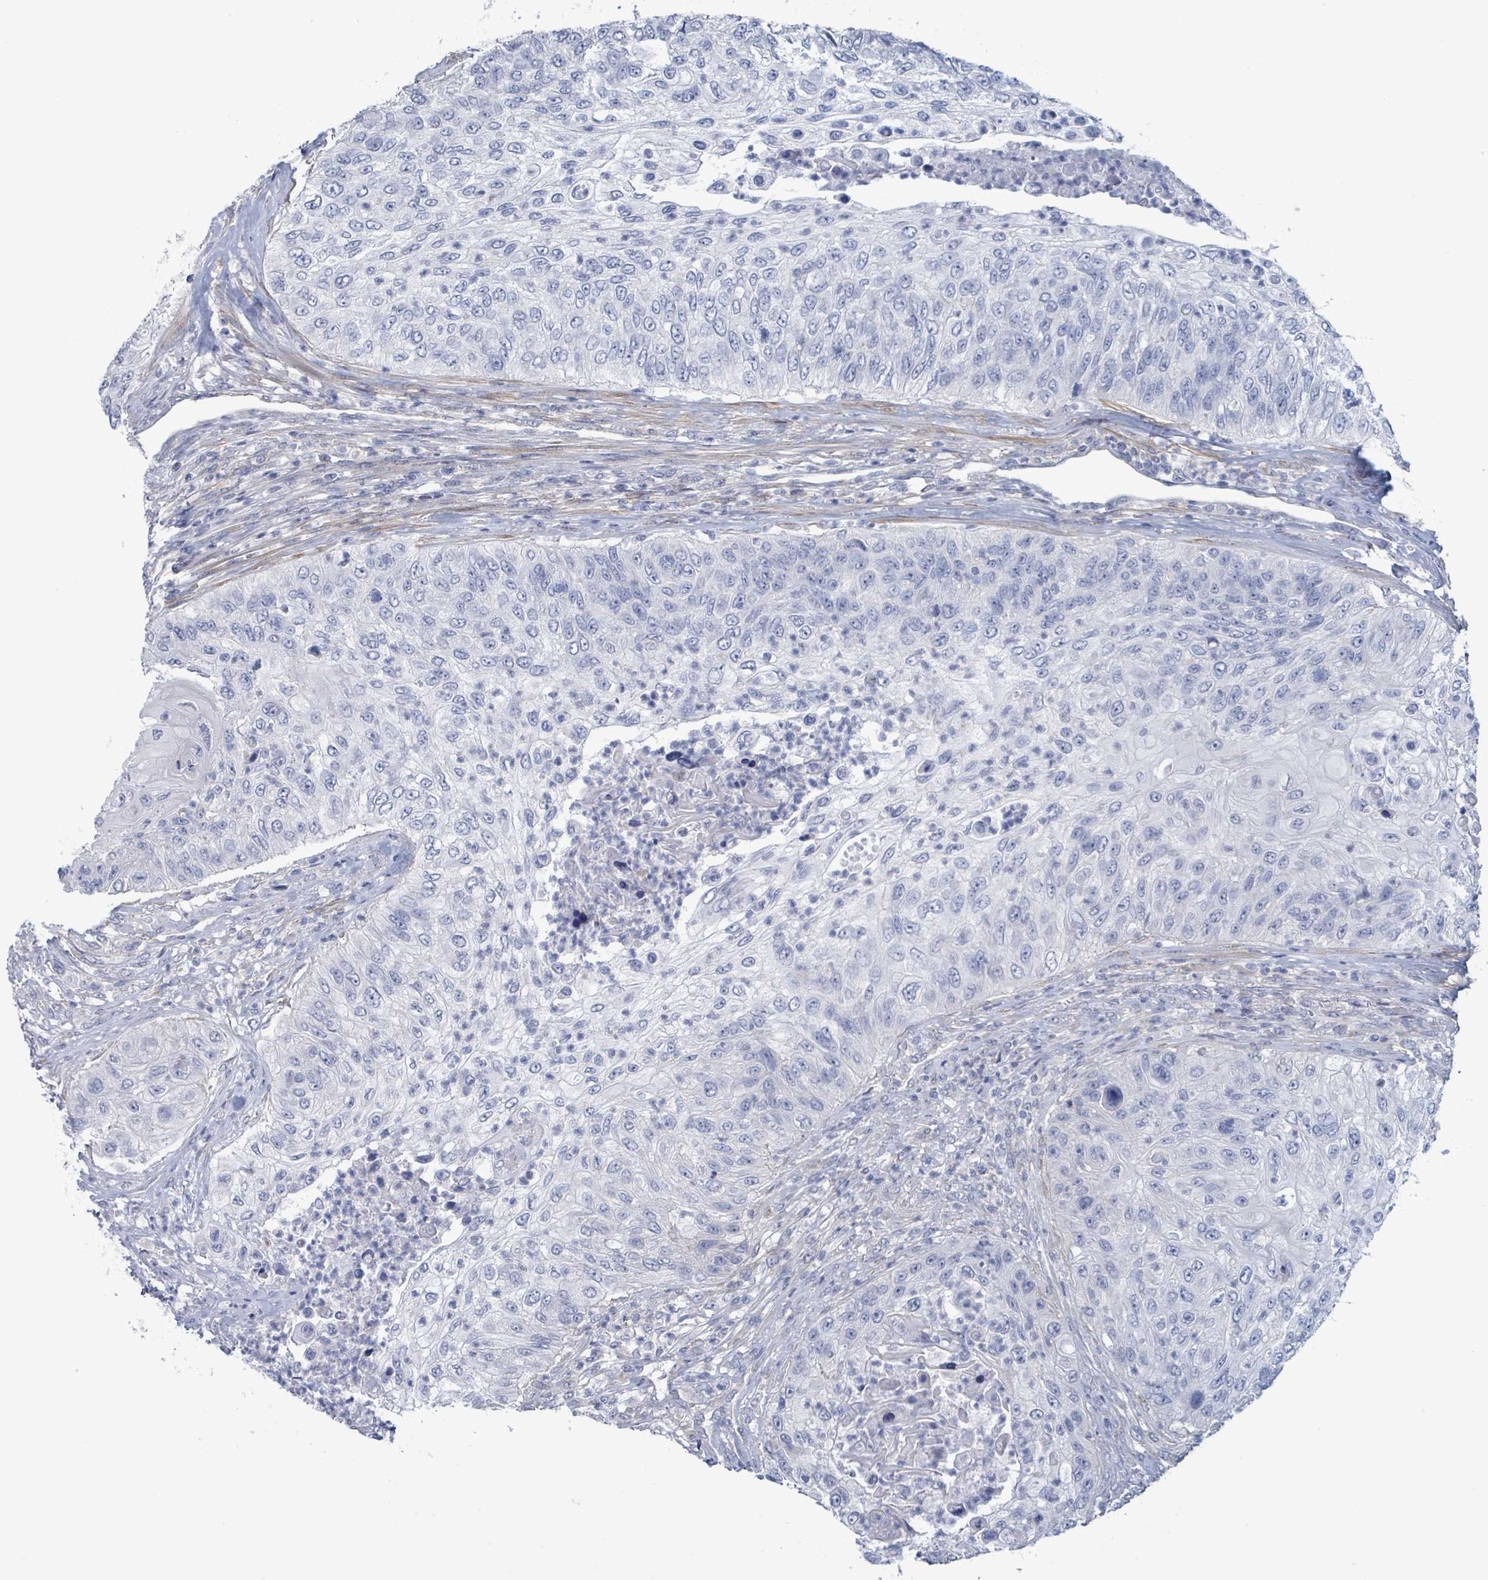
{"staining": {"intensity": "negative", "quantity": "none", "location": "none"}, "tissue": "urothelial cancer", "cell_type": "Tumor cells", "image_type": "cancer", "snomed": [{"axis": "morphology", "description": "Urothelial carcinoma, High grade"}, {"axis": "topography", "description": "Urinary bladder"}], "caption": "Human urothelial cancer stained for a protein using immunohistochemistry exhibits no positivity in tumor cells.", "gene": "PKLR", "patient": {"sex": "female", "age": 60}}